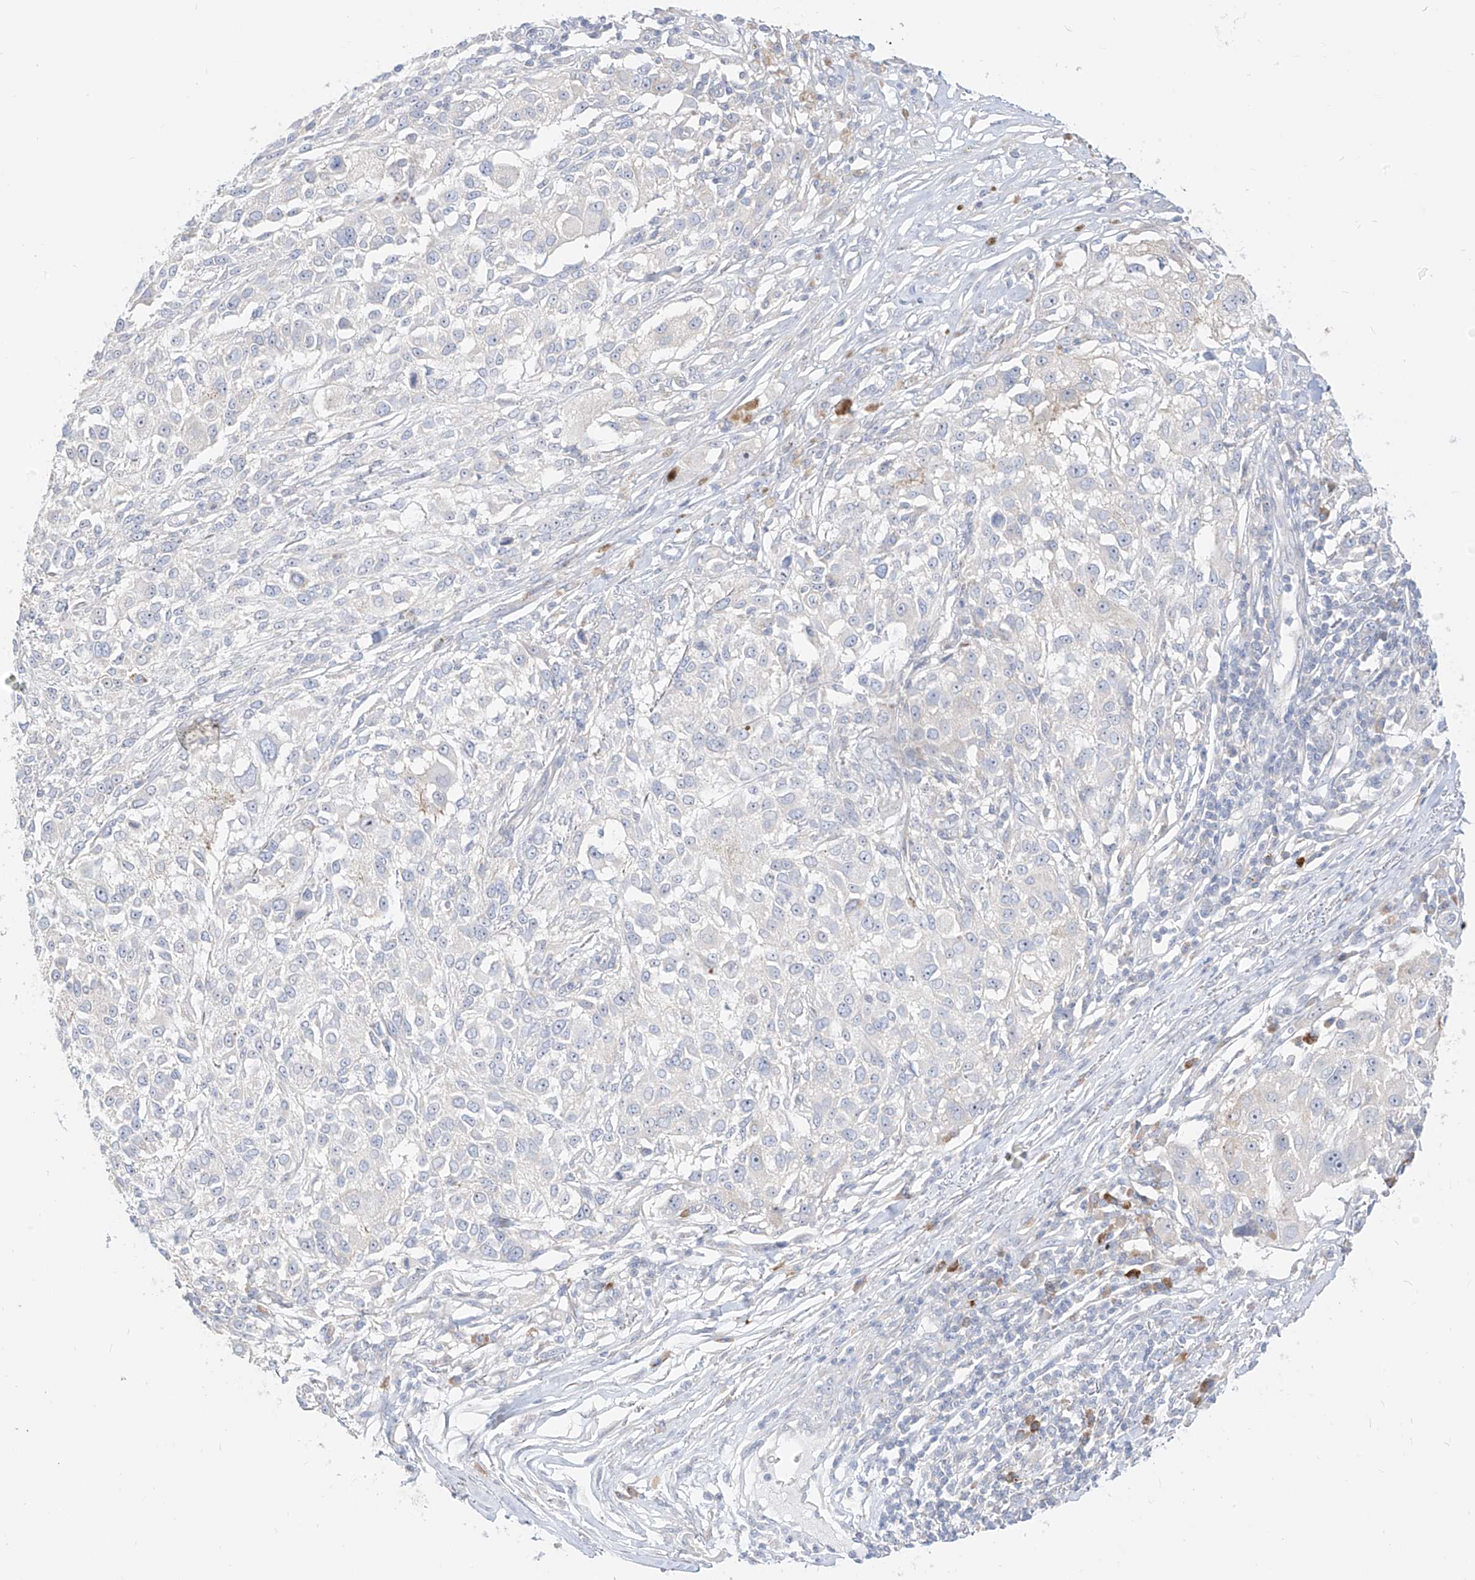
{"staining": {"intensity": "negative", "quantity": "none", "location": "none"}, "tissue": "melanoma", "cell_type": "Tumor cells", "image_type": "cancer", "snomed": [{"axis": "morphology", "description": "Necrosis, NOS"}, {"axis": "morphology", "description": "Malignant melanoma, NOS"}, {"axis": "topography", "description": "Skin"}], "caption": "There is no significant staining in tumor cells of melanoma.", "gene": "SYTL3", "patient": {"sex": "female", "age": 87}}